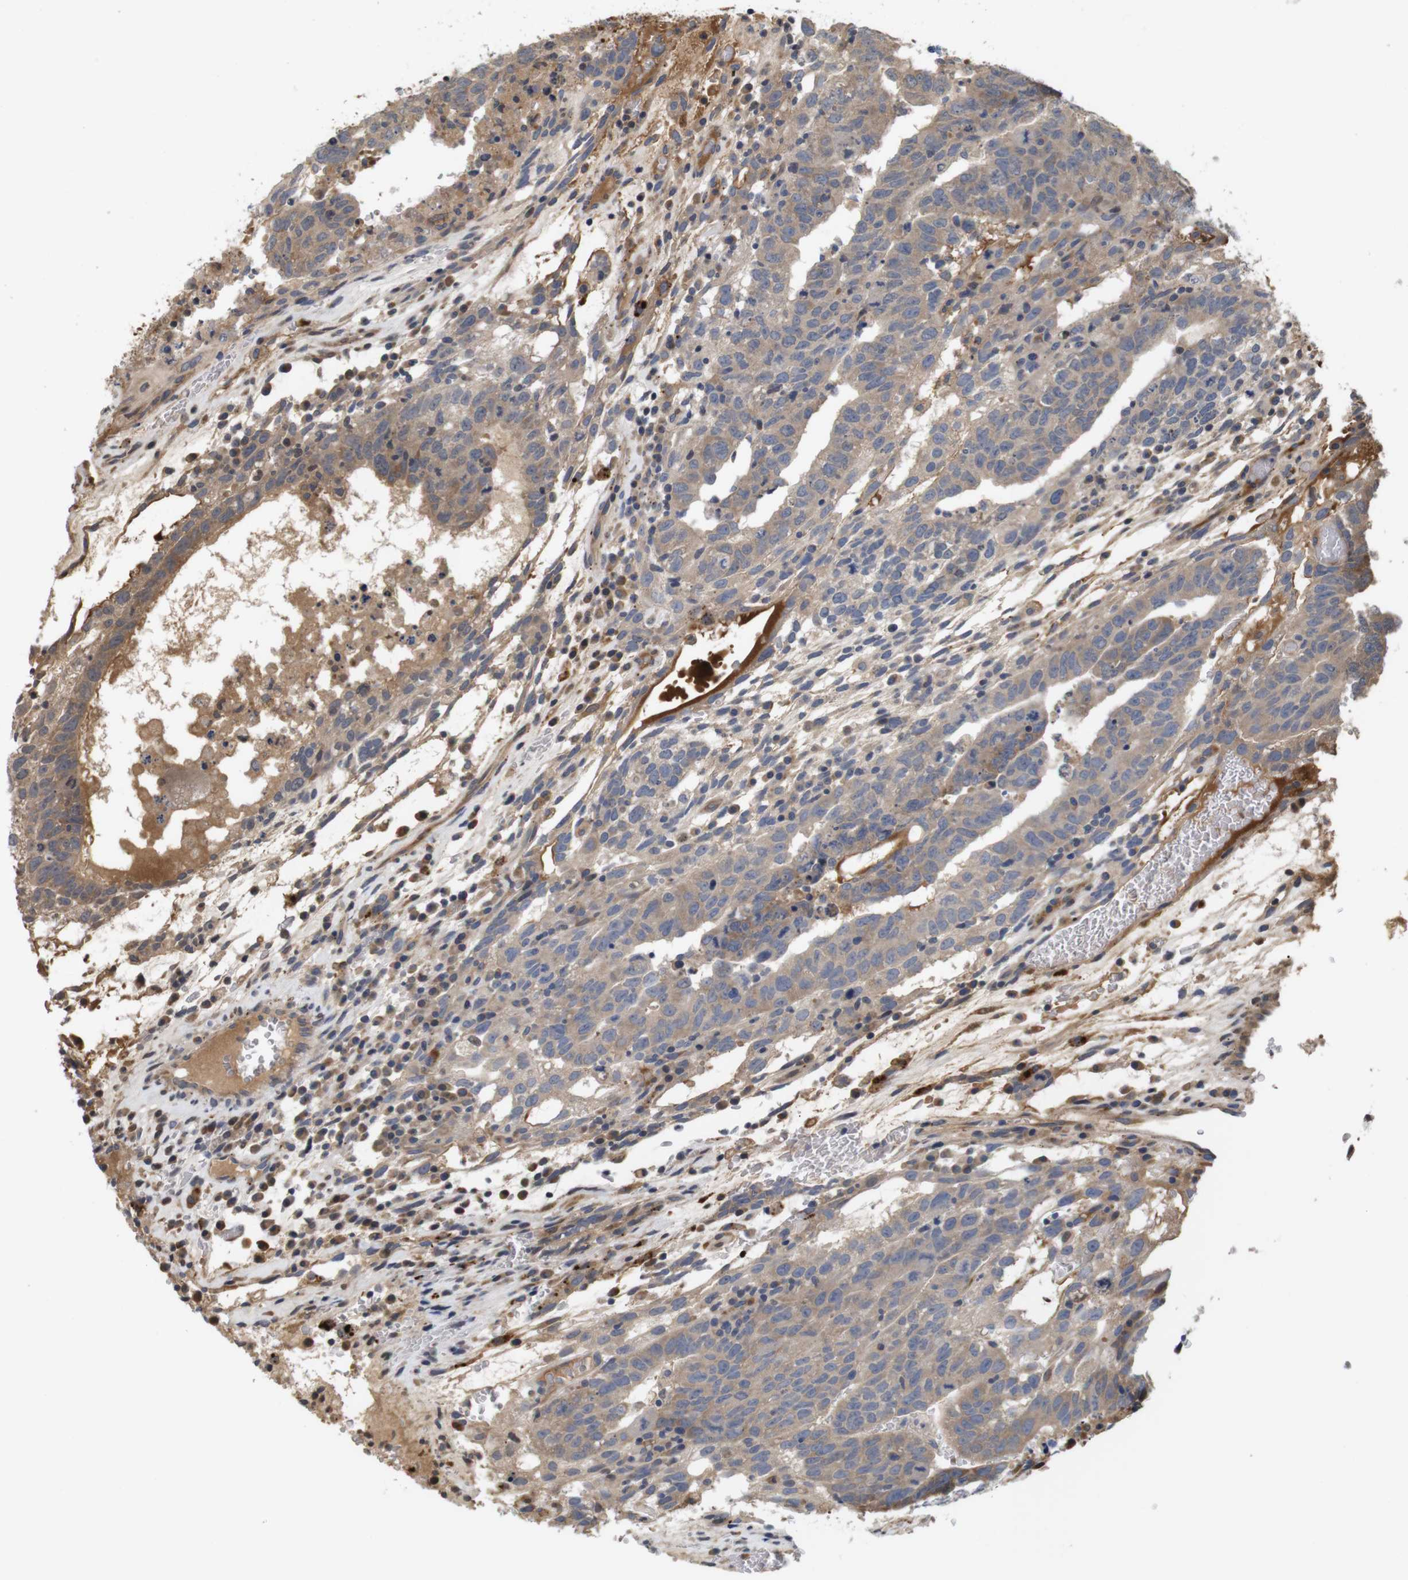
{"staining": {"intensity": "moderate", "quantity": ">75%", "location": "cytoplasmic/membranous"}, "tissue": "testis cancer", "cell_type": "Tumor cells", "image_type": "cancer", "snomed": [{"axis": "morphology", "description": "Seminoma, NOS"}, {"axis": "morphology", "description": "Carcinoma, Embryonal, NOS"}, {"axis": "topography", "description": "Testis"}], "caption": "This is an image of immunohistochemistry staining of seminoma (testis), which shows moderate staining in the cytoplasmic/membranous of tumor cells.", "gene": "SPRY3", "patient": {"sex": "male", "age": 52}}